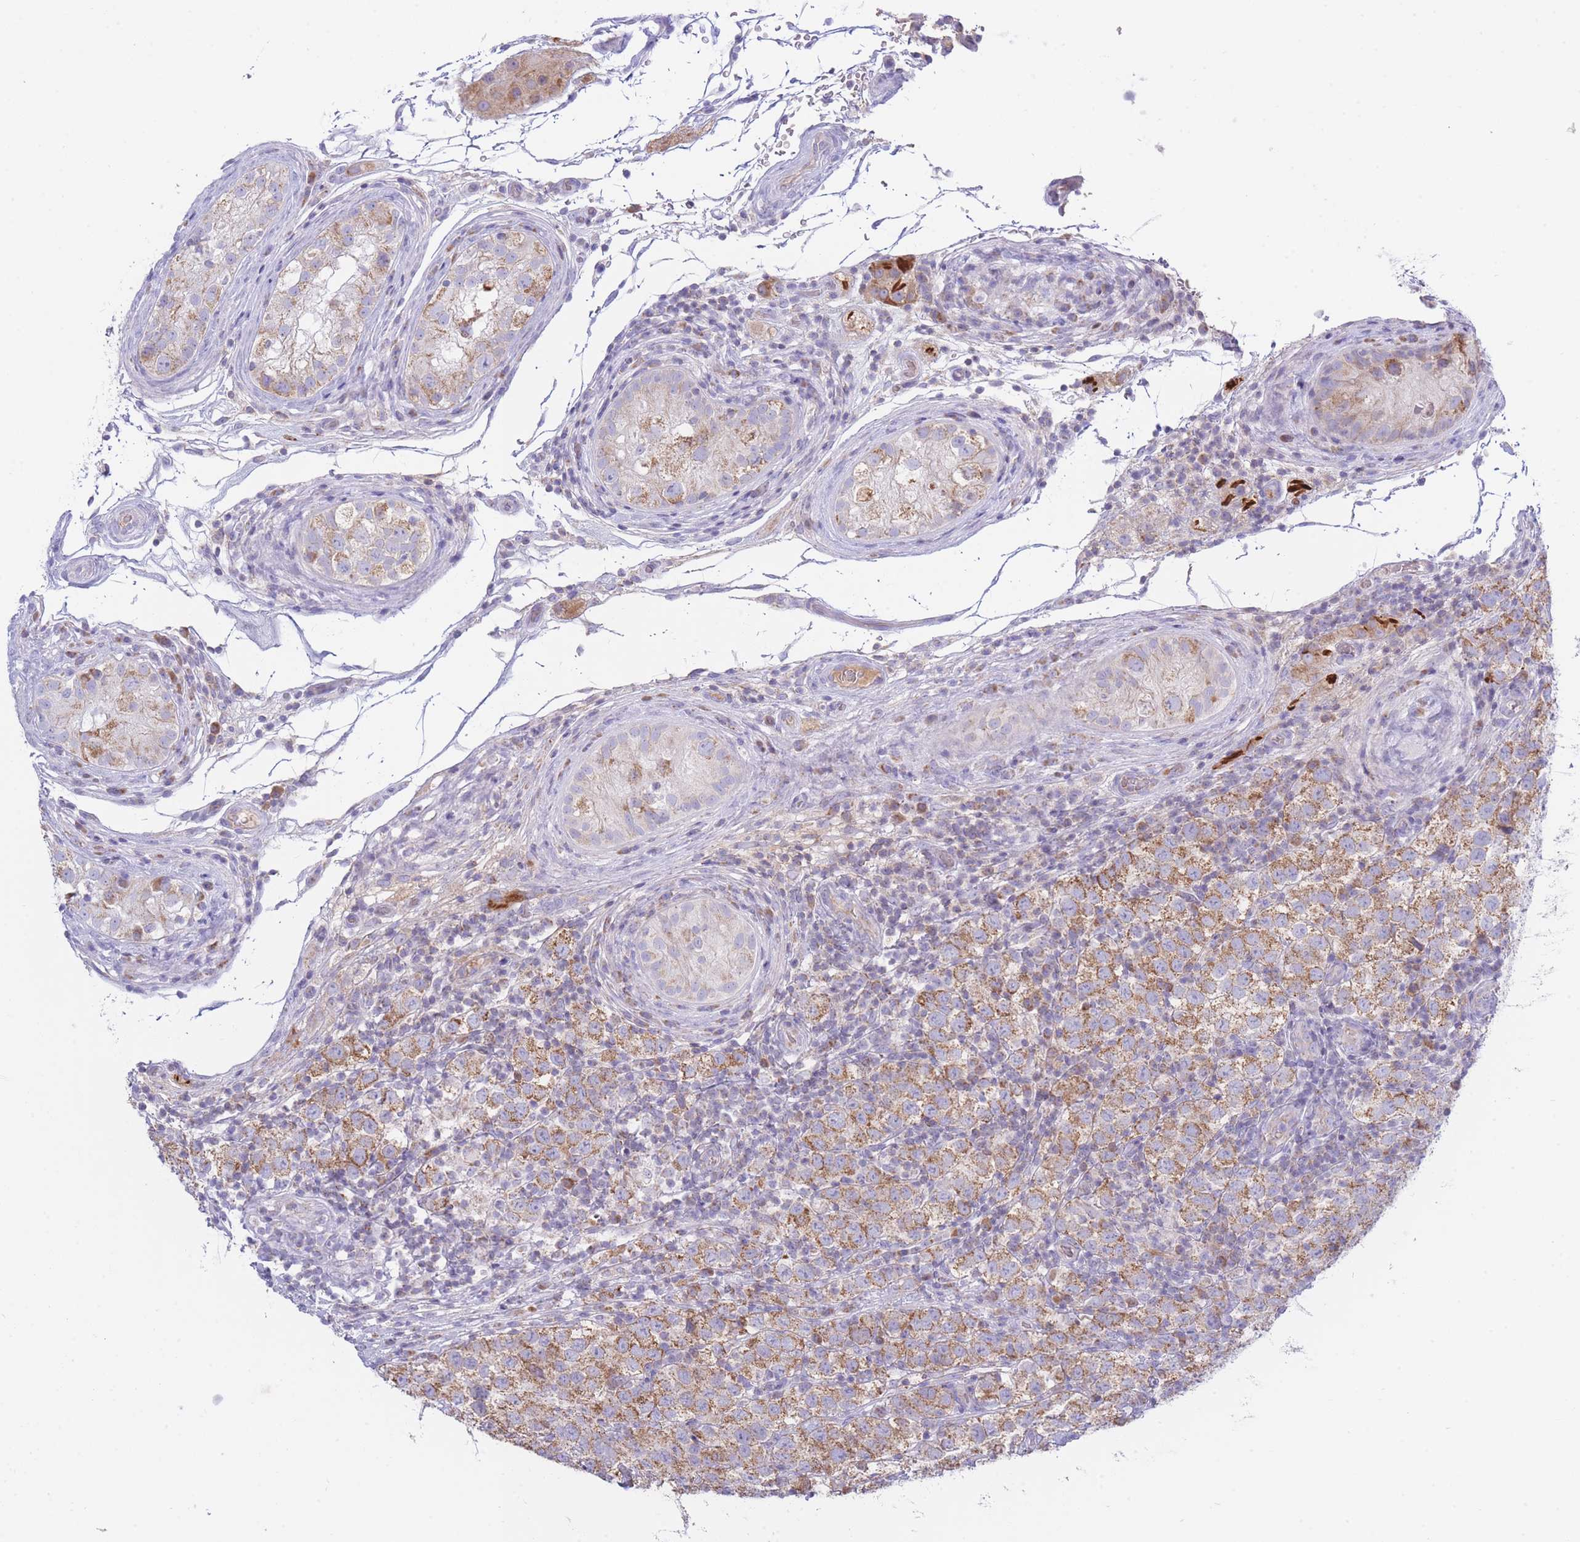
{"staining": {"intensity": "moderate", "quantity": ">75%", "location": "cytoplasmic/membranous"}, "tissue": "testis cancer", "cell_type": "Tumor cells", "image_type": "cancer", "snomed": [{"axis": "morphology", "description": "Seminoma, NOS"}, {"axis": "topography", "description": "Testis"}], "caption": "Immunohistochemistry image of testis cancer (seminoma) stained for a protein (brown), which demonstrates medium levels of moderate cytoplasmic/membranous positivity in about >75% of tumor cells.", "gene": "NANP", "patient": {"sex": "male", "age": 34}}